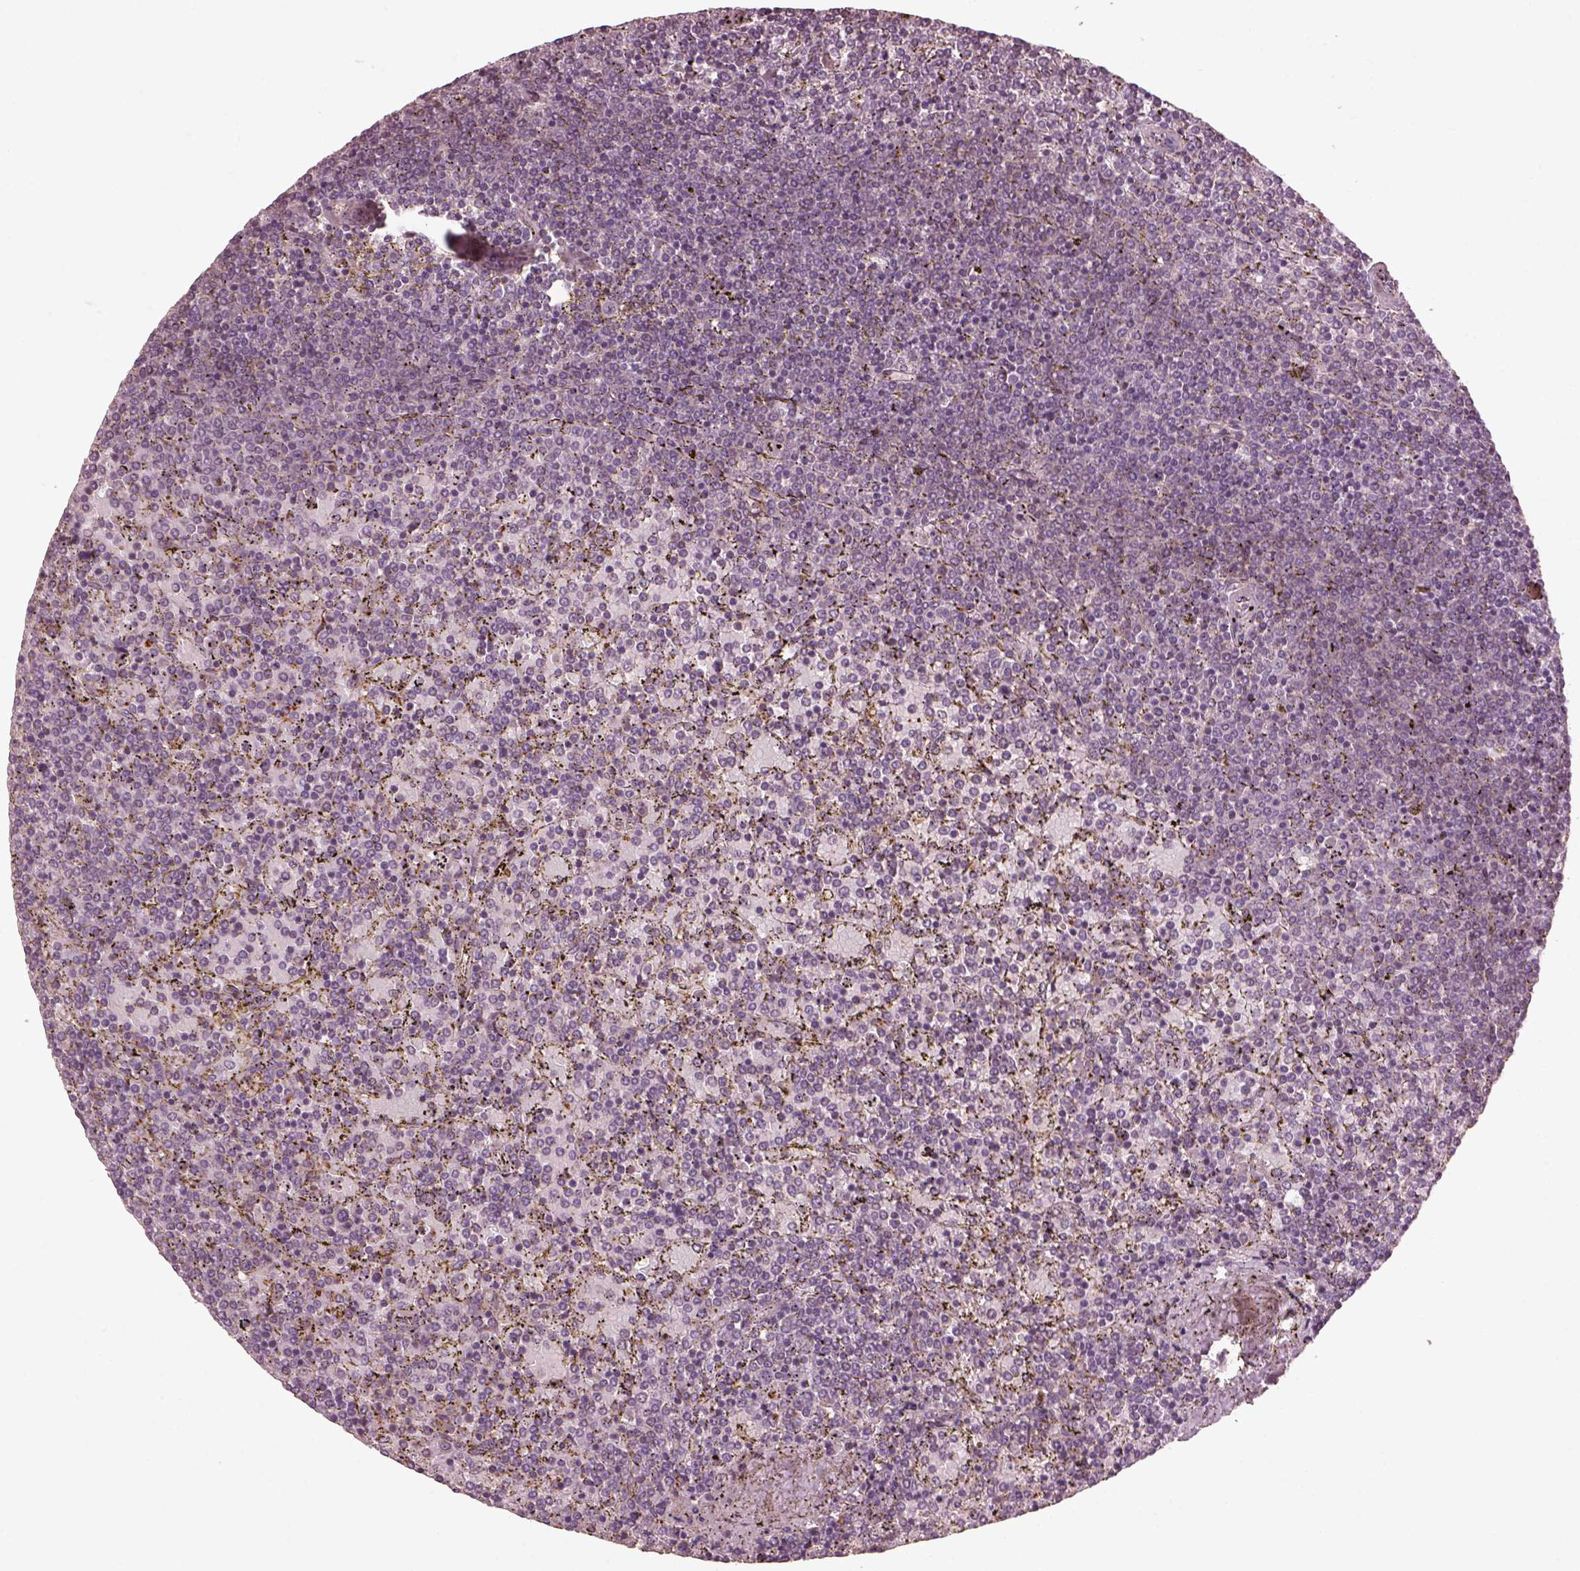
{"staining": {"intensity": "negative", "quantity": "none", "location": "none"}, "tissue": "lymphoma", "cell_type": "Tumor cells", "image_type": "cancer", "snomed": [{"axis": "morphology", "description": "Malignant lymphoma, non-Hodgkin's type, Low grade"}, {"axis": "topography", "description": "Spleen"}], "caption": "An IHC micrograph of lymphoma is shown. There is no staining in tumor cells of lymphoma.", "gene": "EFEMP1", "patient": {"sex": "female", "age": 77}}